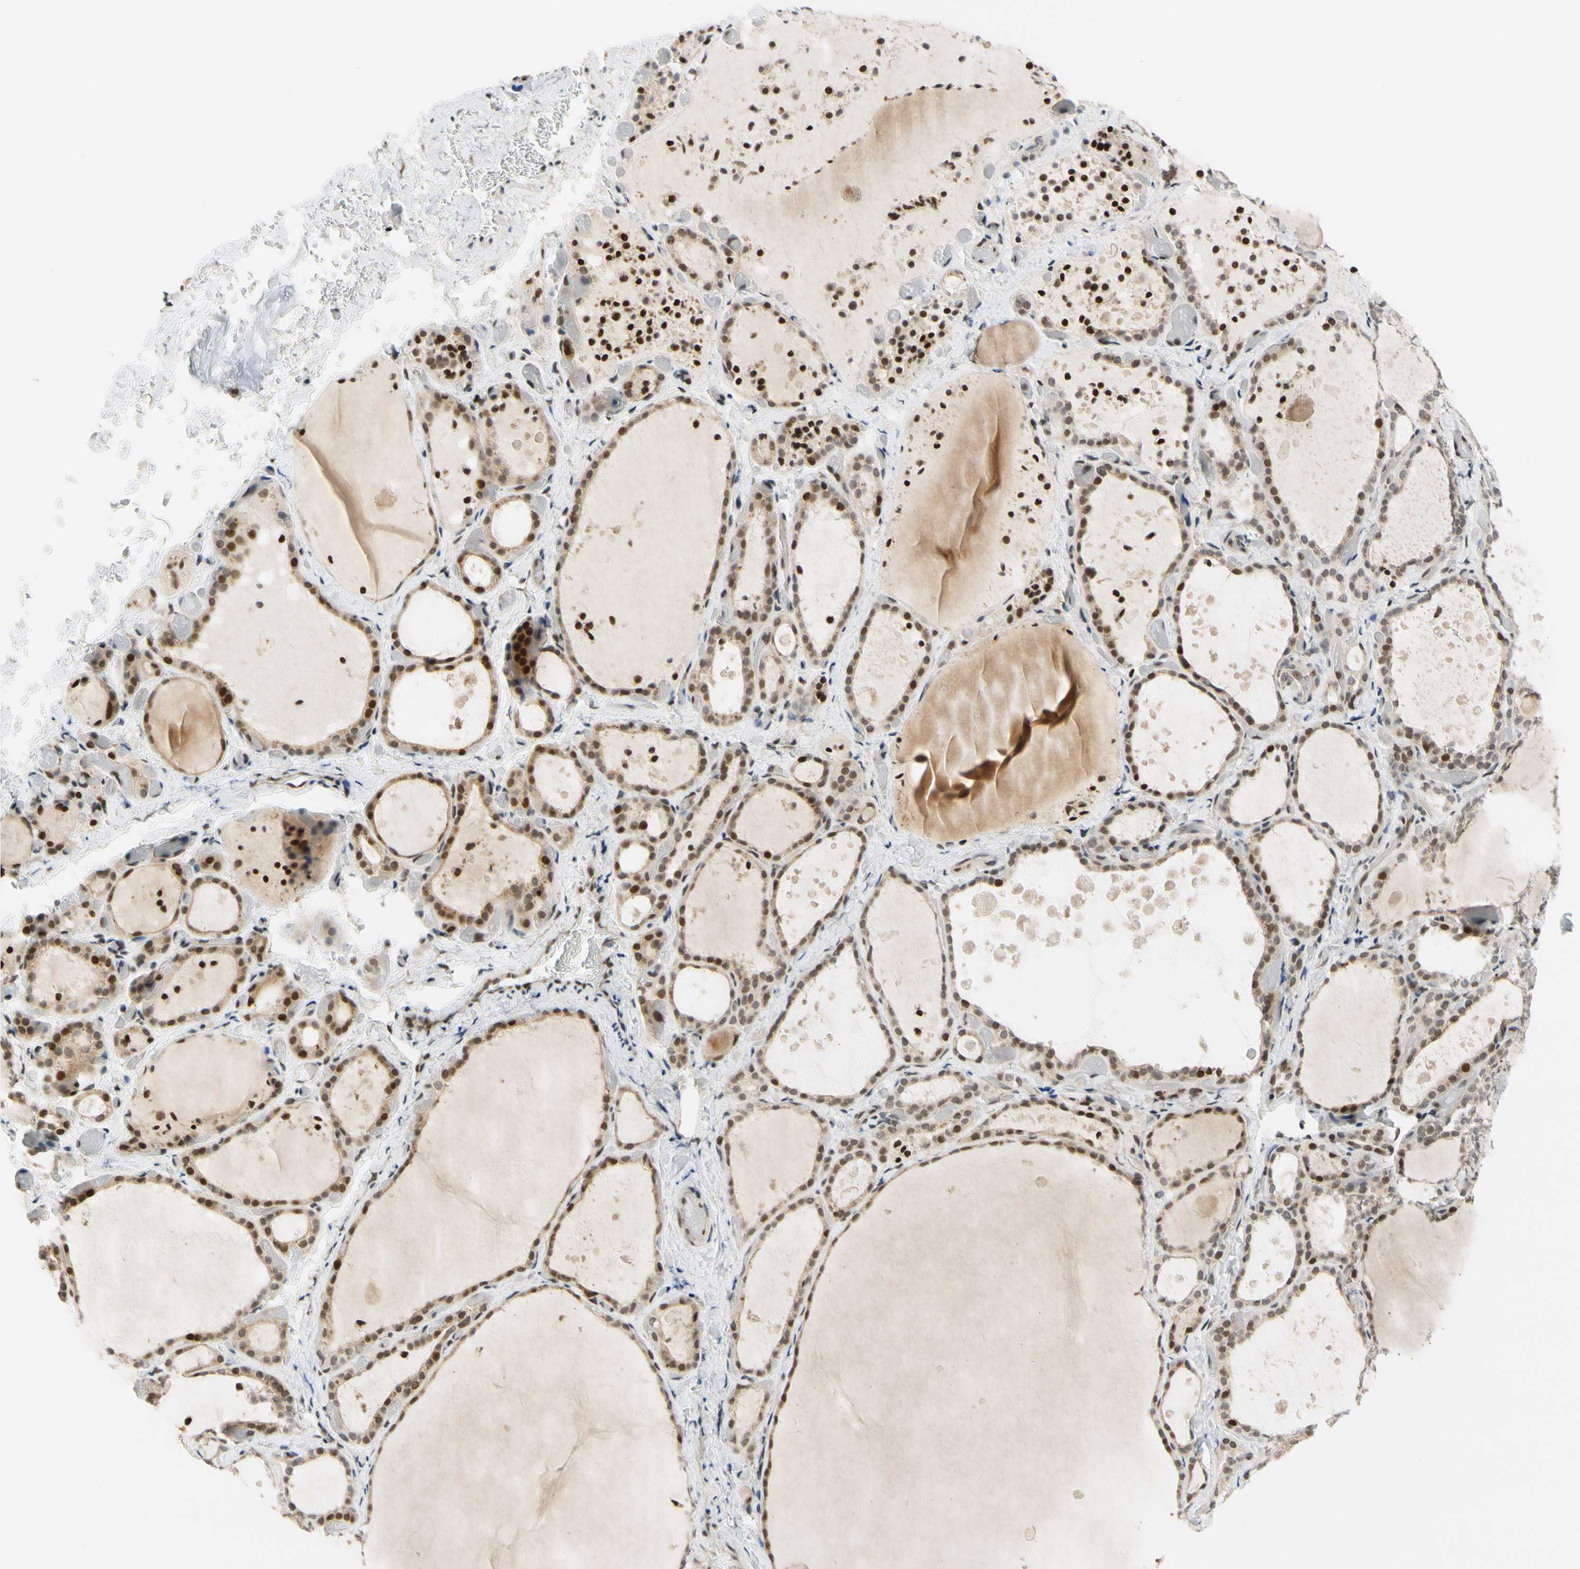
{"staining": {"intensity": "moderate", "quantity": ">75%", "location": "cytoplasmic/membranous,nuclear"}, "tissue": "thyroid gland", "cell_type": "Glandular cells", "image_type": "normal", "snomed": [{"axis": "morphology", "description": "Normal tissue, NOS"}, {"axis": "topography", "description": "Thyroid gland"}], "caption": "Approximately >75% of glandular cells in benign human thyroid gland show moderate cytoplasmic/membranous,nuclear protein staining as visualized by brown immunohistochemical staining.", "gene": "CDK7", "patient": {"sex": "female", "age": 44}}